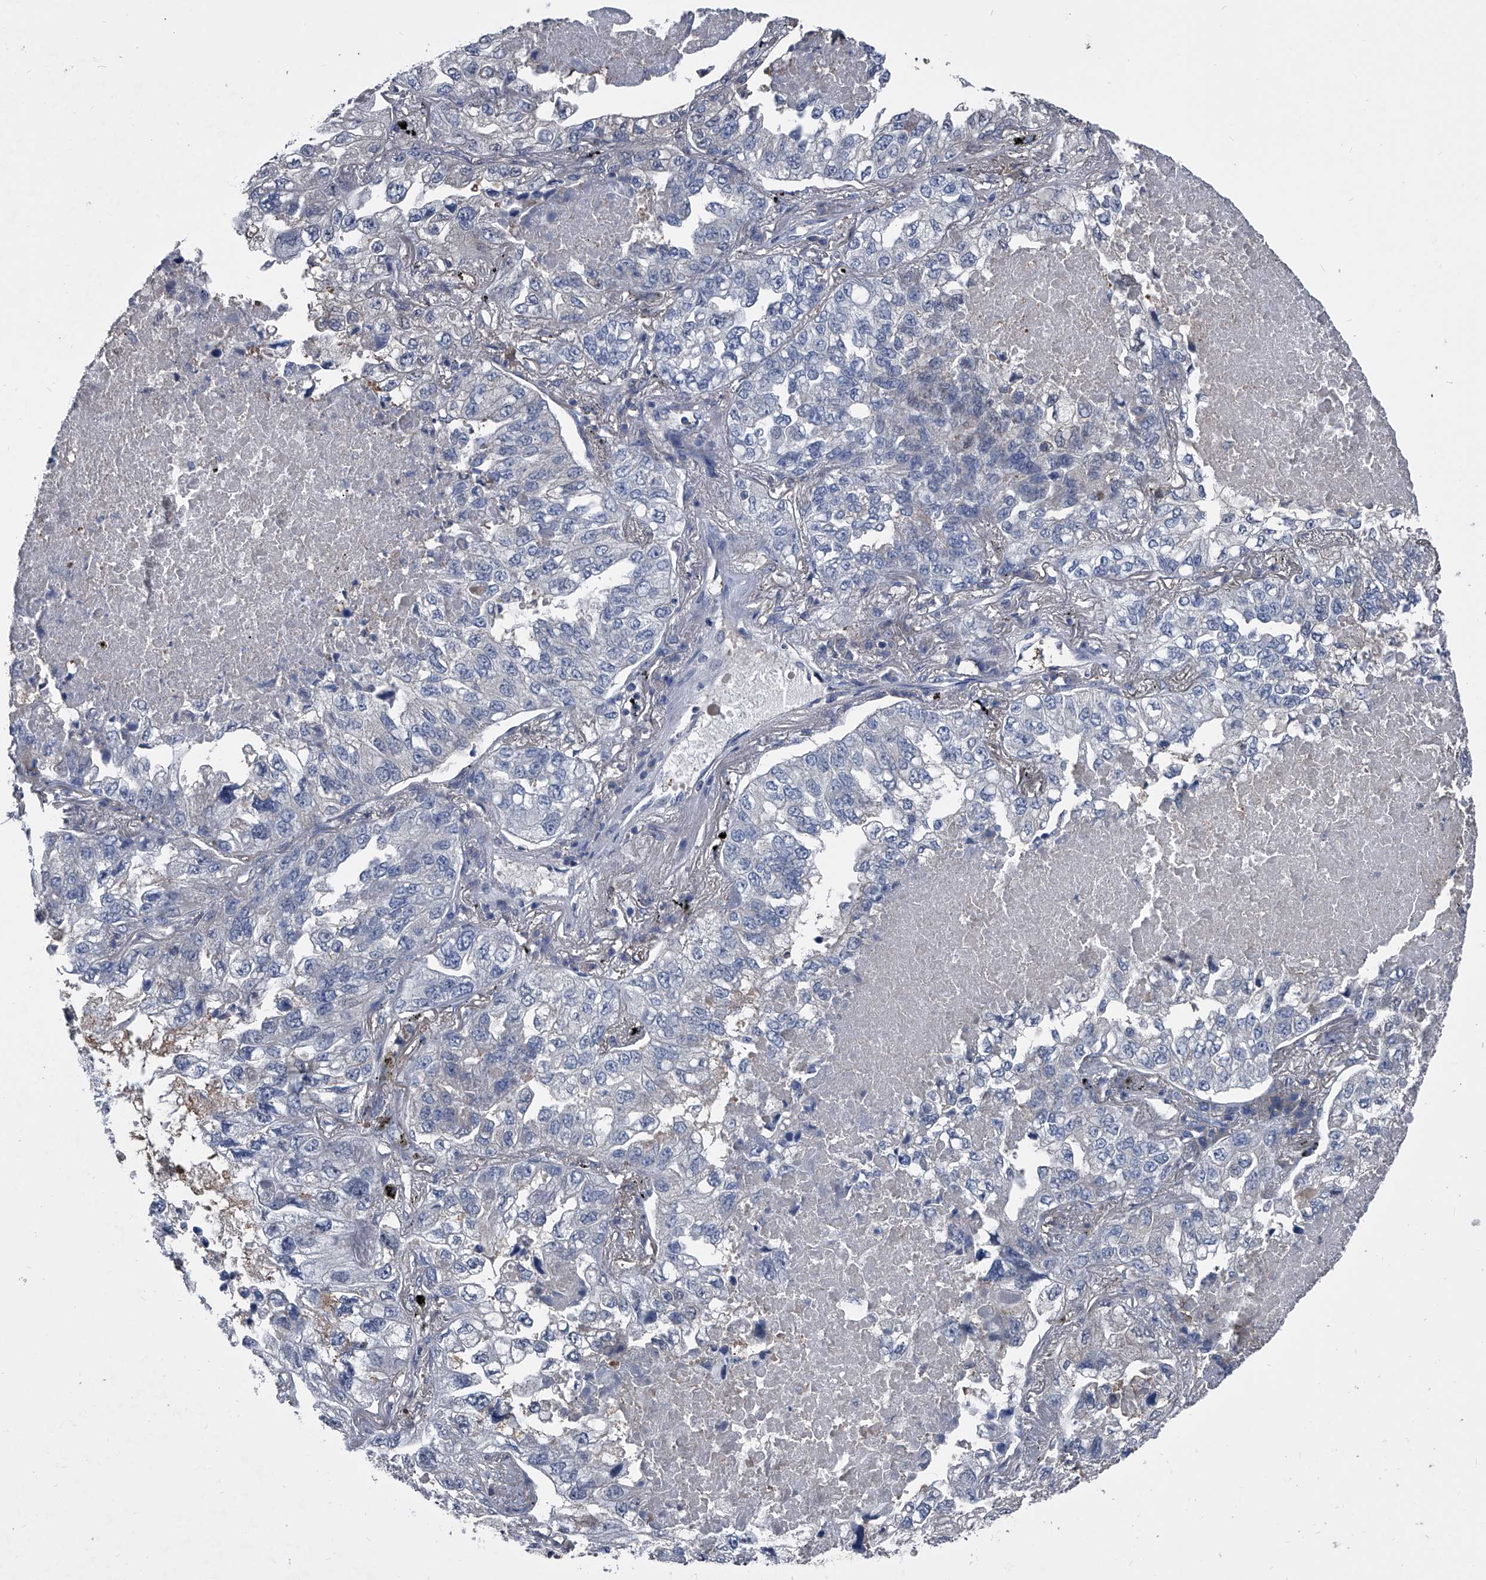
{"staining": {"intensity": "negative", "quantity": "none", "location": "none"}, "tissue": "lung cancer", "cell_type": "Tumor cells", "image_type": "cancer", "snomed": [{"axis": "morphology", "description": "Adenocarcinoma, NOS"}, {"axis": "topography", "description": "Lung"}], "caption": "IHC image of human lung cancer (adenocarcinoma) stained for a protein (brown), which demonstrates no positivity in tumor cells.", "gene": "KIF13A", "patient": {"sex": "male", "age": 65}}